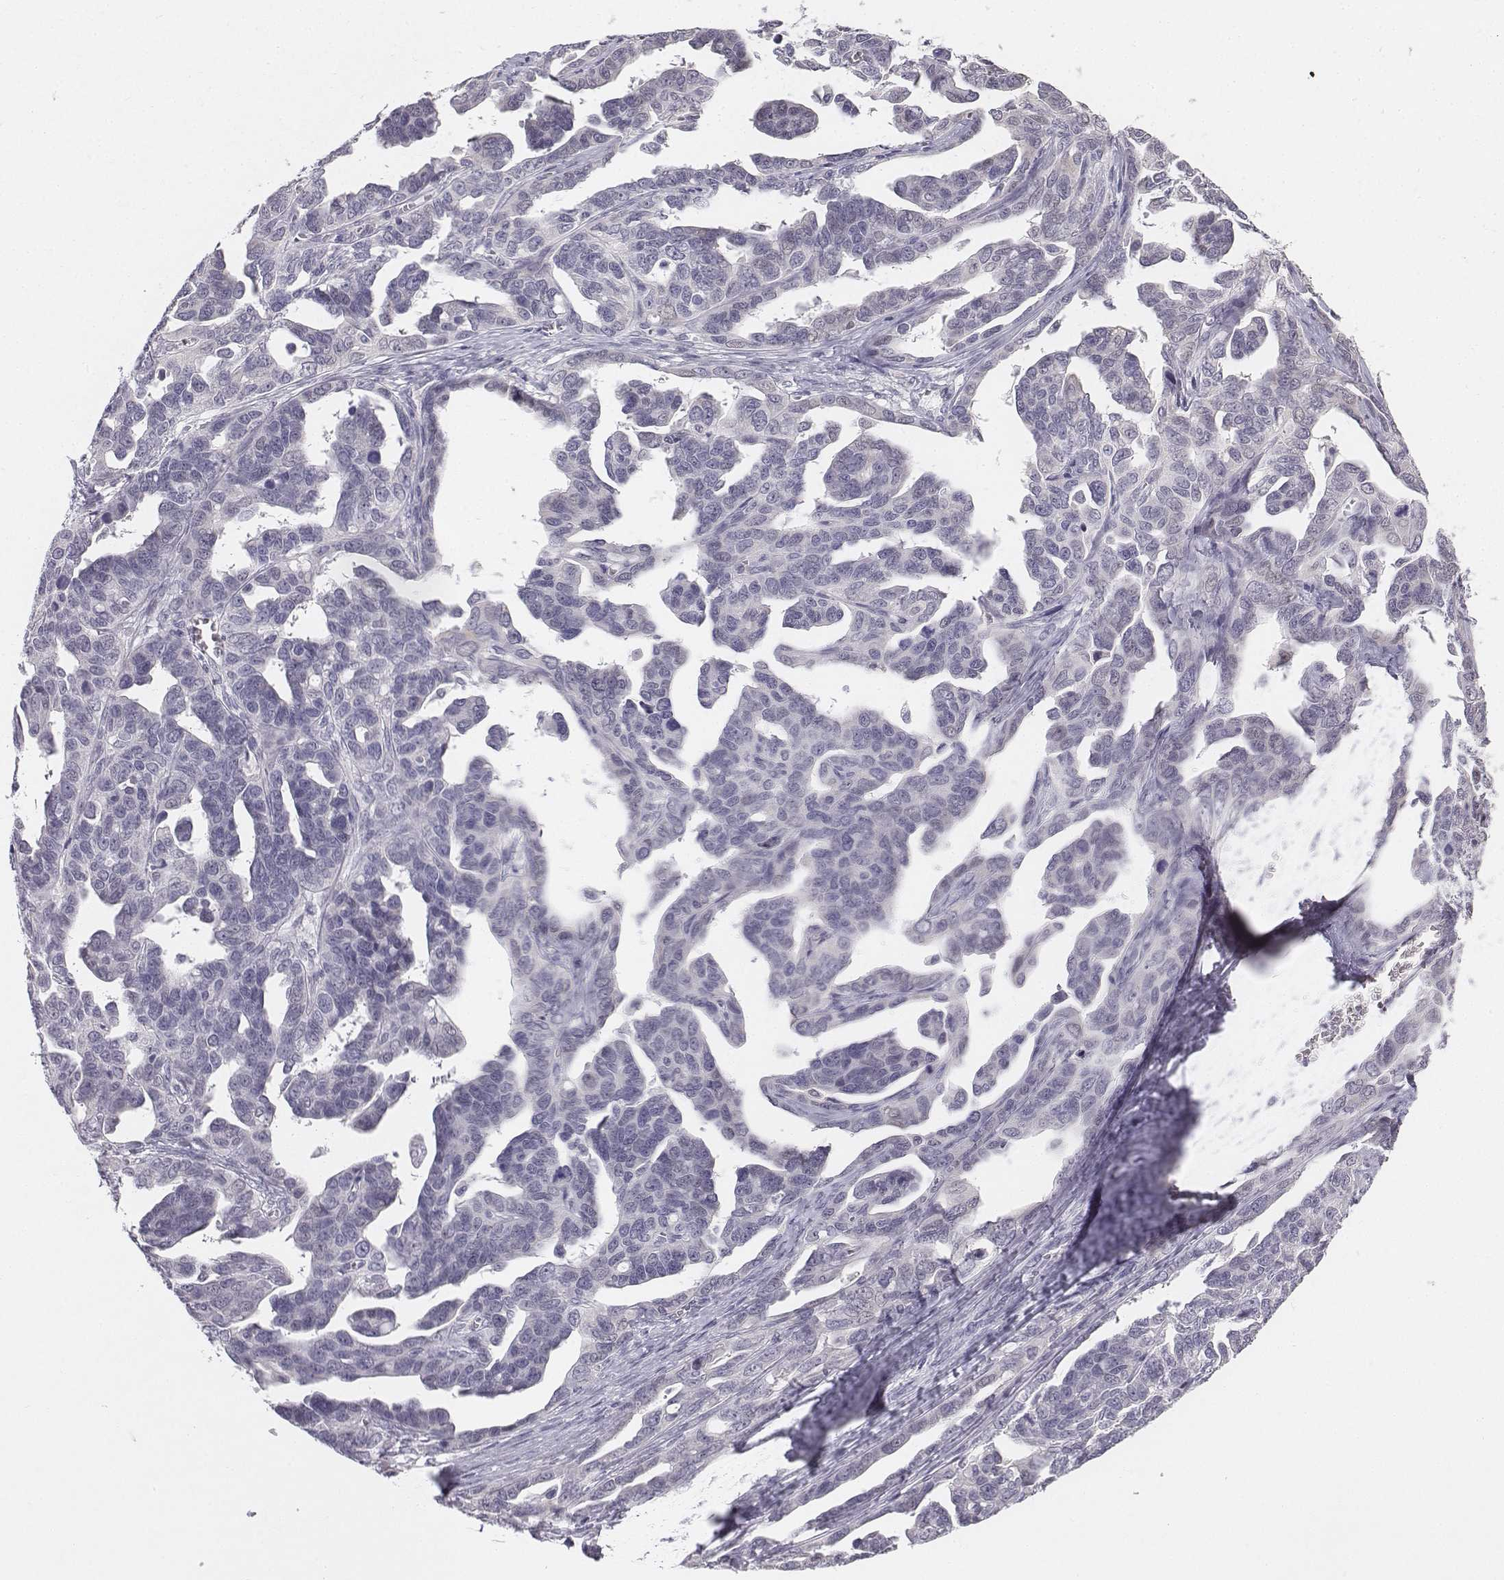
{"staining": {"intensity": "negative", "quantity": "none", "location": "none"}, "tissue": "ovarian cancer", "cell_type": "Tumor cells", "image_type": "cancer", "snomed": [{"axis": "morphology", "description": "Cystadenocarcinoma, serous, NOS"}, {"axis": "topography", "description": "Ovary"}], "caption": "The immunohistochemistry (IHC) histopathology image has no significant expression in tumor cells of serous cystadenocarcinoma (ovarian) tissue.", "gene": "PENK", "patient": {"sex": "female", "age": 69}}